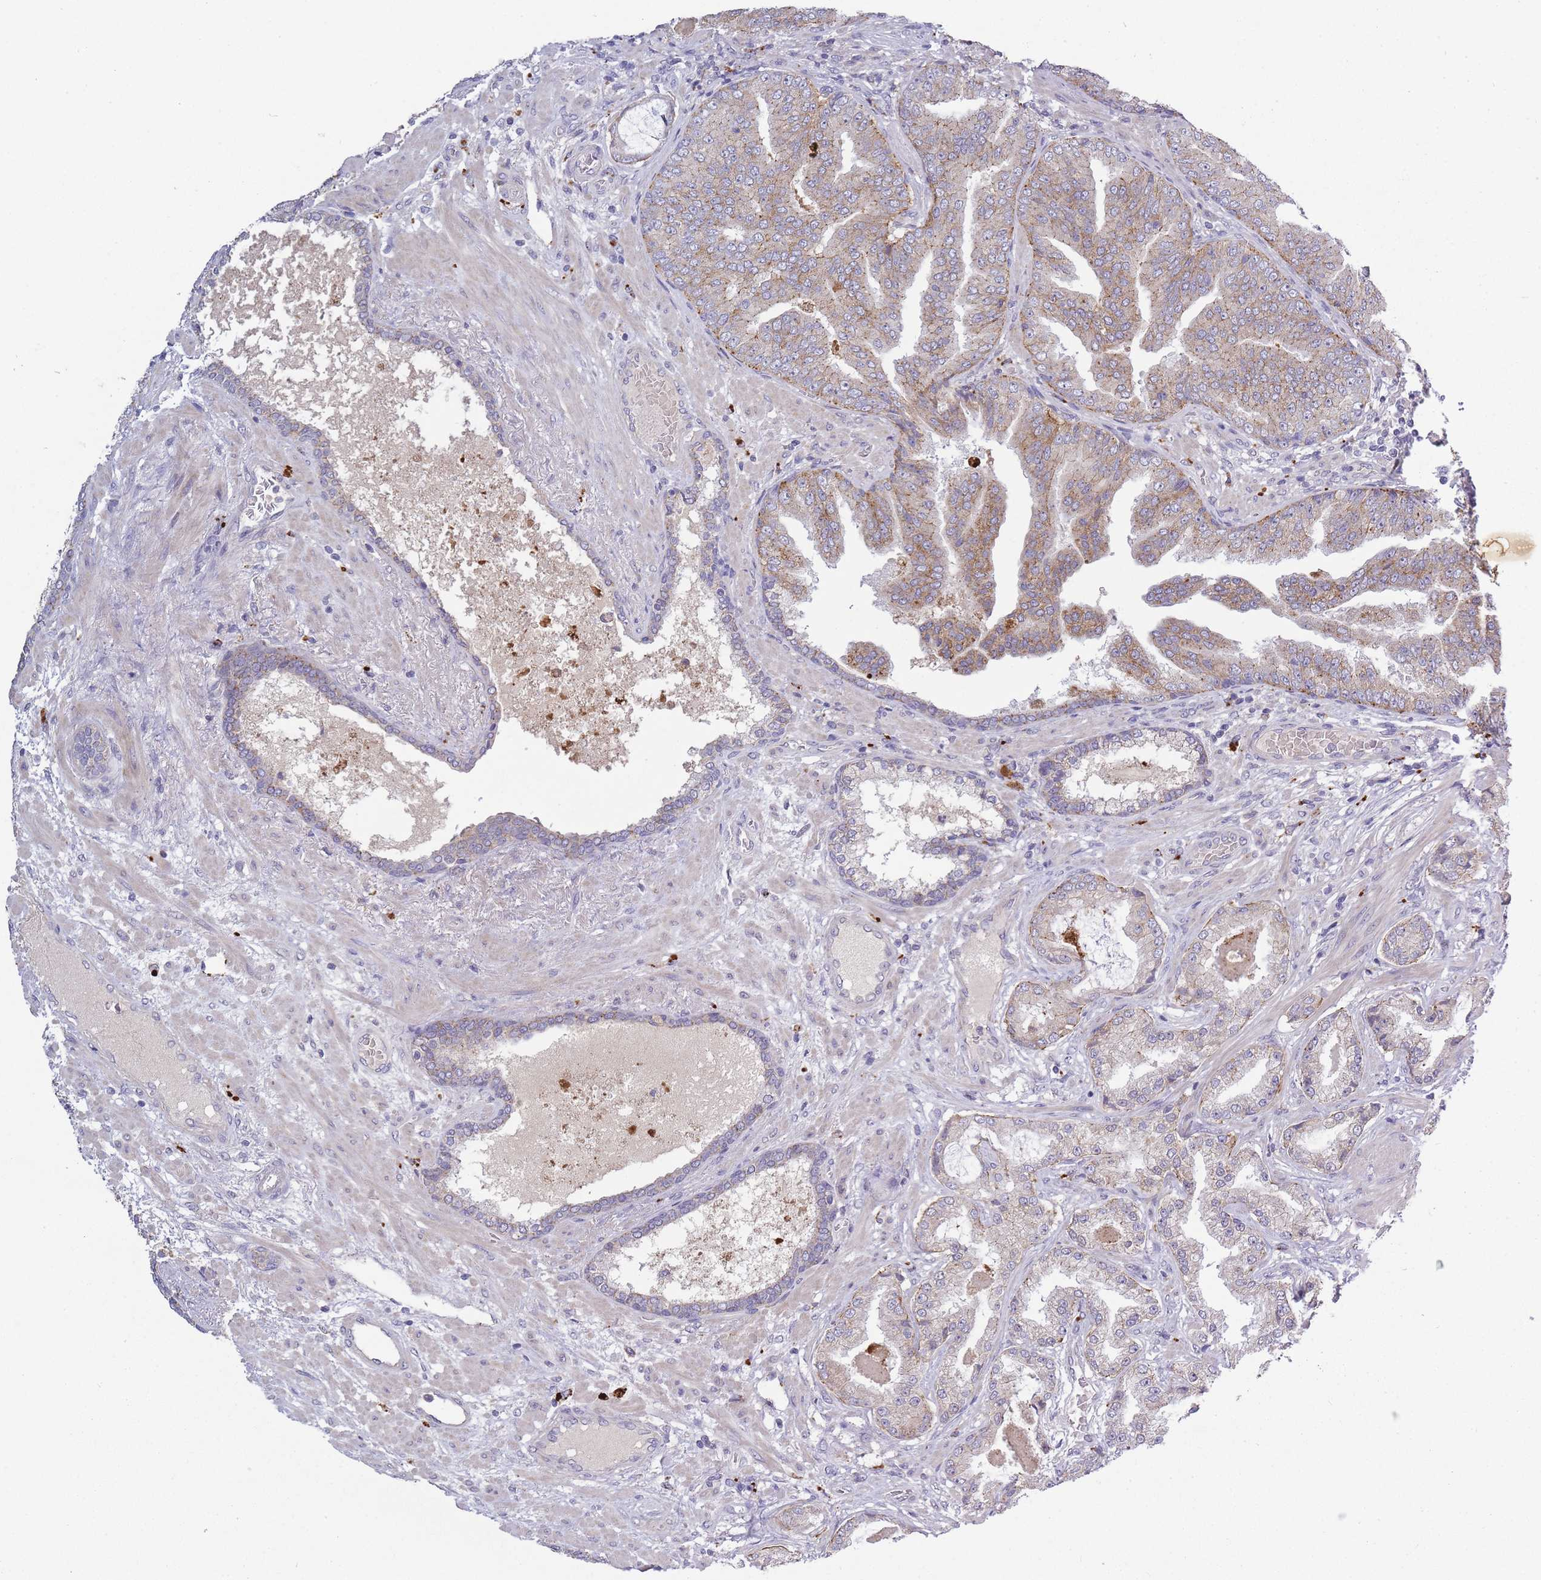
{"staining": {"intensity": "weak", "quantity": "<25%", "location": "cytoplasmic/membranous"}, "tissue": "prostate cancer", "cell_type": "Tumor cells", "image_type": "cancer", "snomed": [{"axis": "morphology", "description": "Adenocarcinoma, High grade"}, {"axis": "topography", "description": "Prostate"}], "caption": "Image shows no significant protein positivity in tumor cells of prostate adenocarcinoma (high-grade).", "gene": "TRIM61", "patient": {"sex": "male", "age": 68}}